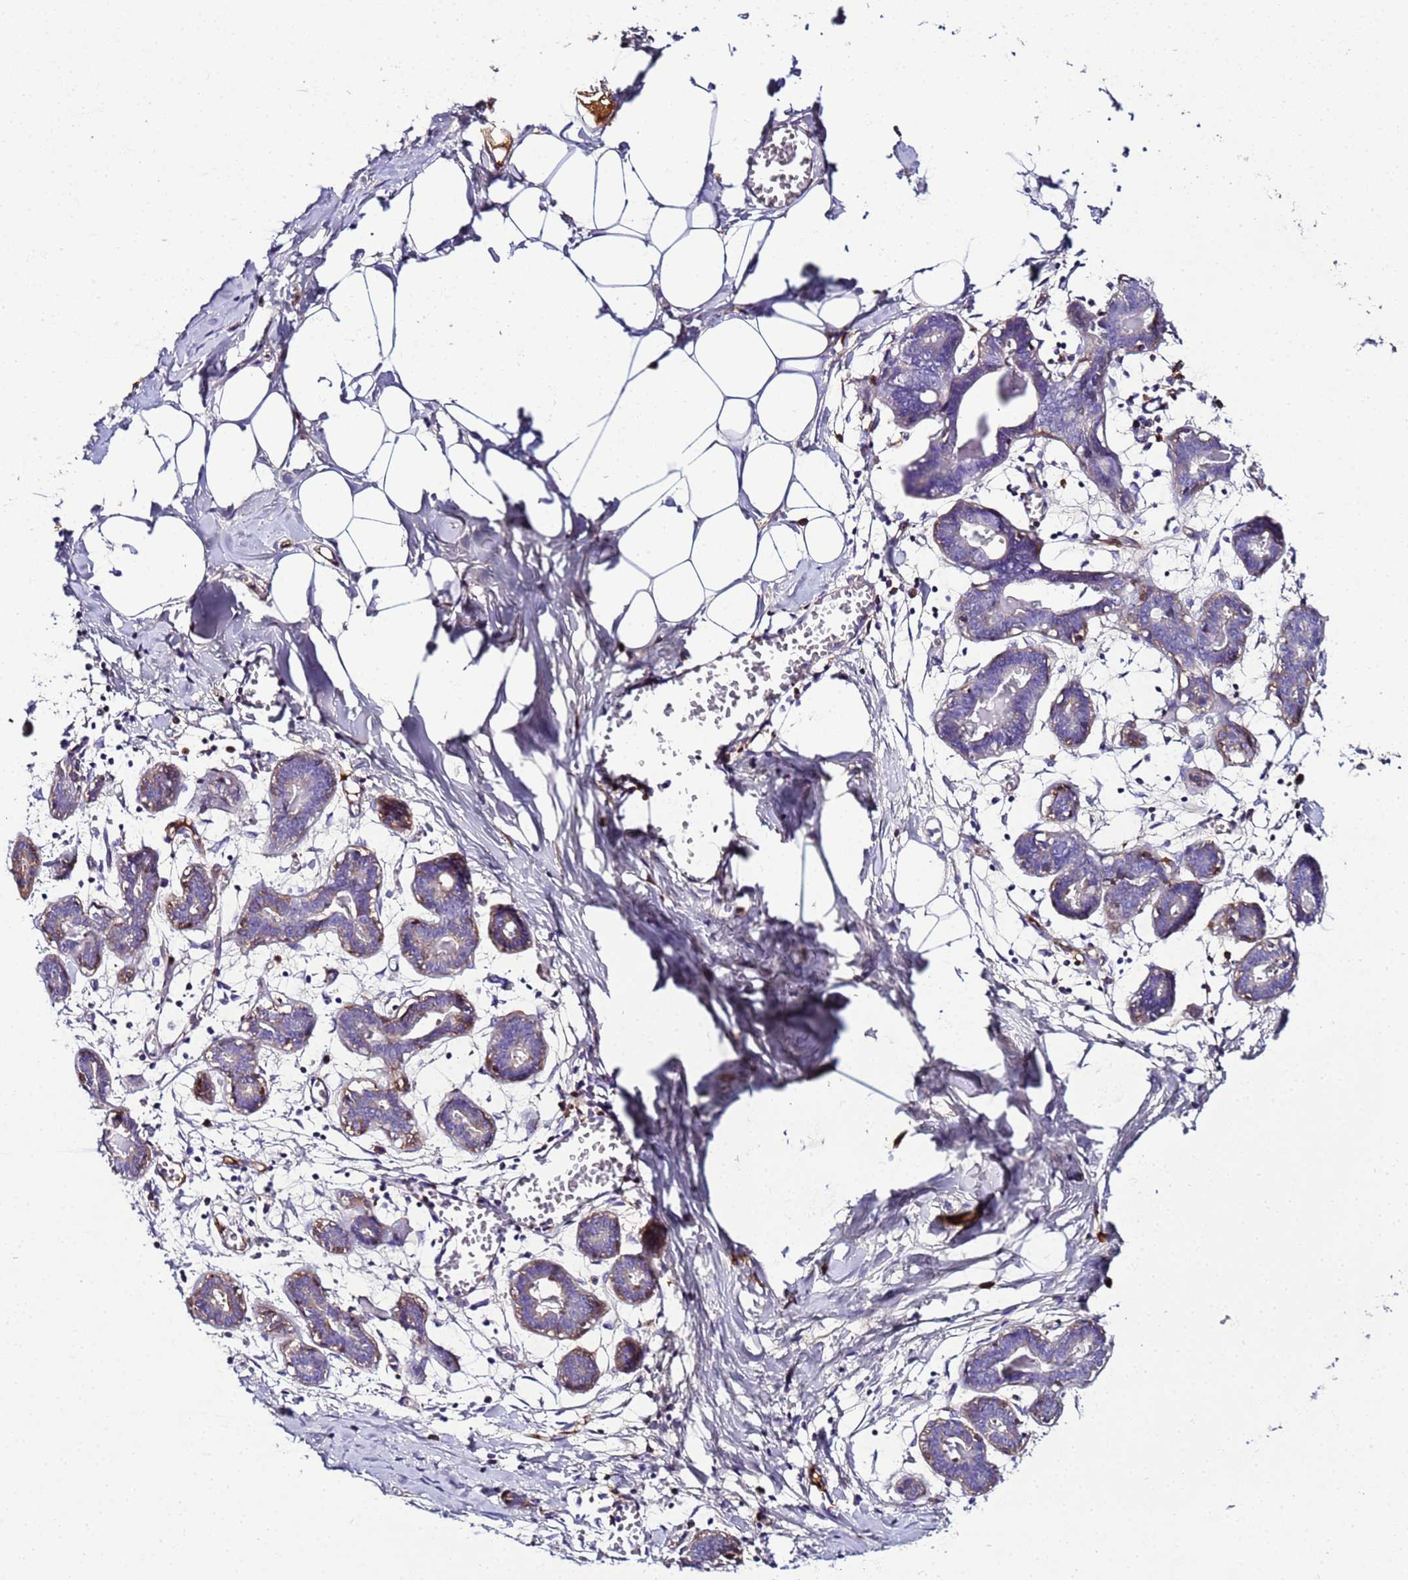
{"staining": {"intensity": "negative", "quantity": "none", "location": "none"}, "tissue": "breast", "cell_type": "Adipocytes", "image_type": "normal", "snomed": [{"axis": "morphology", "description": "Normal tissue, NOS"}, {"axis": "topography", "description": "Breast"}], "caption": "This image is of benign breast stained with immunohistochemistry (IHC) to label a protein in brown with the nuclei are counter-stained blue. There is no expression in adipocytes. The staining was performed using DAB to visualize the protein expression in brown, while the nuclei were stained in blue with hematoxylin (Magnification: 20x).", "gene": "CFHR1", "patient": {"sex": "female", "age": 27}}